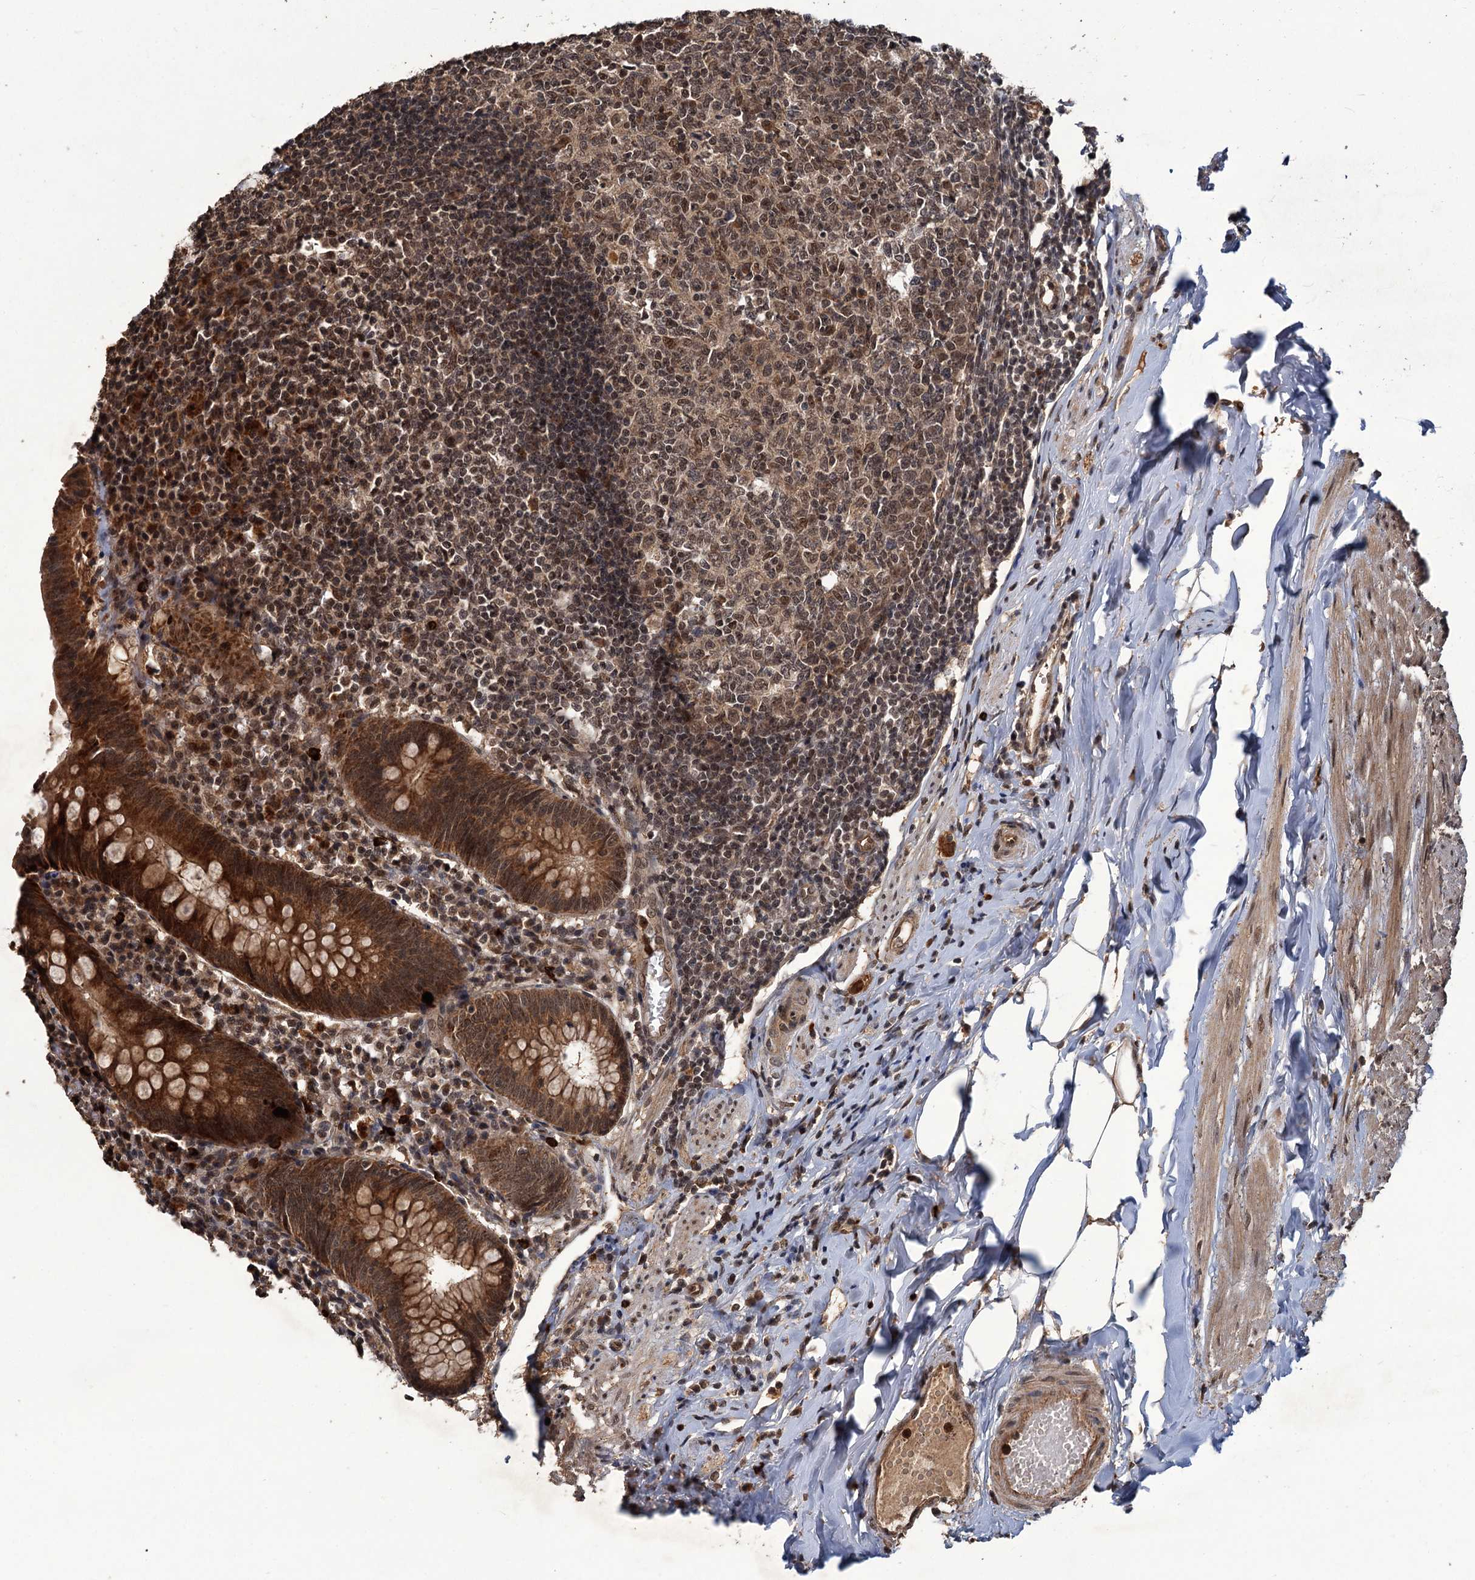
{"staining": {"intensity": "strong", "quantity": ">75%", "location": "cytoplasmic/membranous"}, "tissue": "appendix", "cell_type": "Glandular cells", "image_type": "normal", "snomed": [{"axis": "morphology", "description": "Normal tissue, NOS"}, {"axis": "topography", "description": "Appendix"}], "caption": "Protein expression analysis of benign appendix displays strong cytoplasmic/membranous positivity in approximately >75% of glandular cells.", "gene": "KANSL2", "patient": {"sex": "female", "age": 54}}